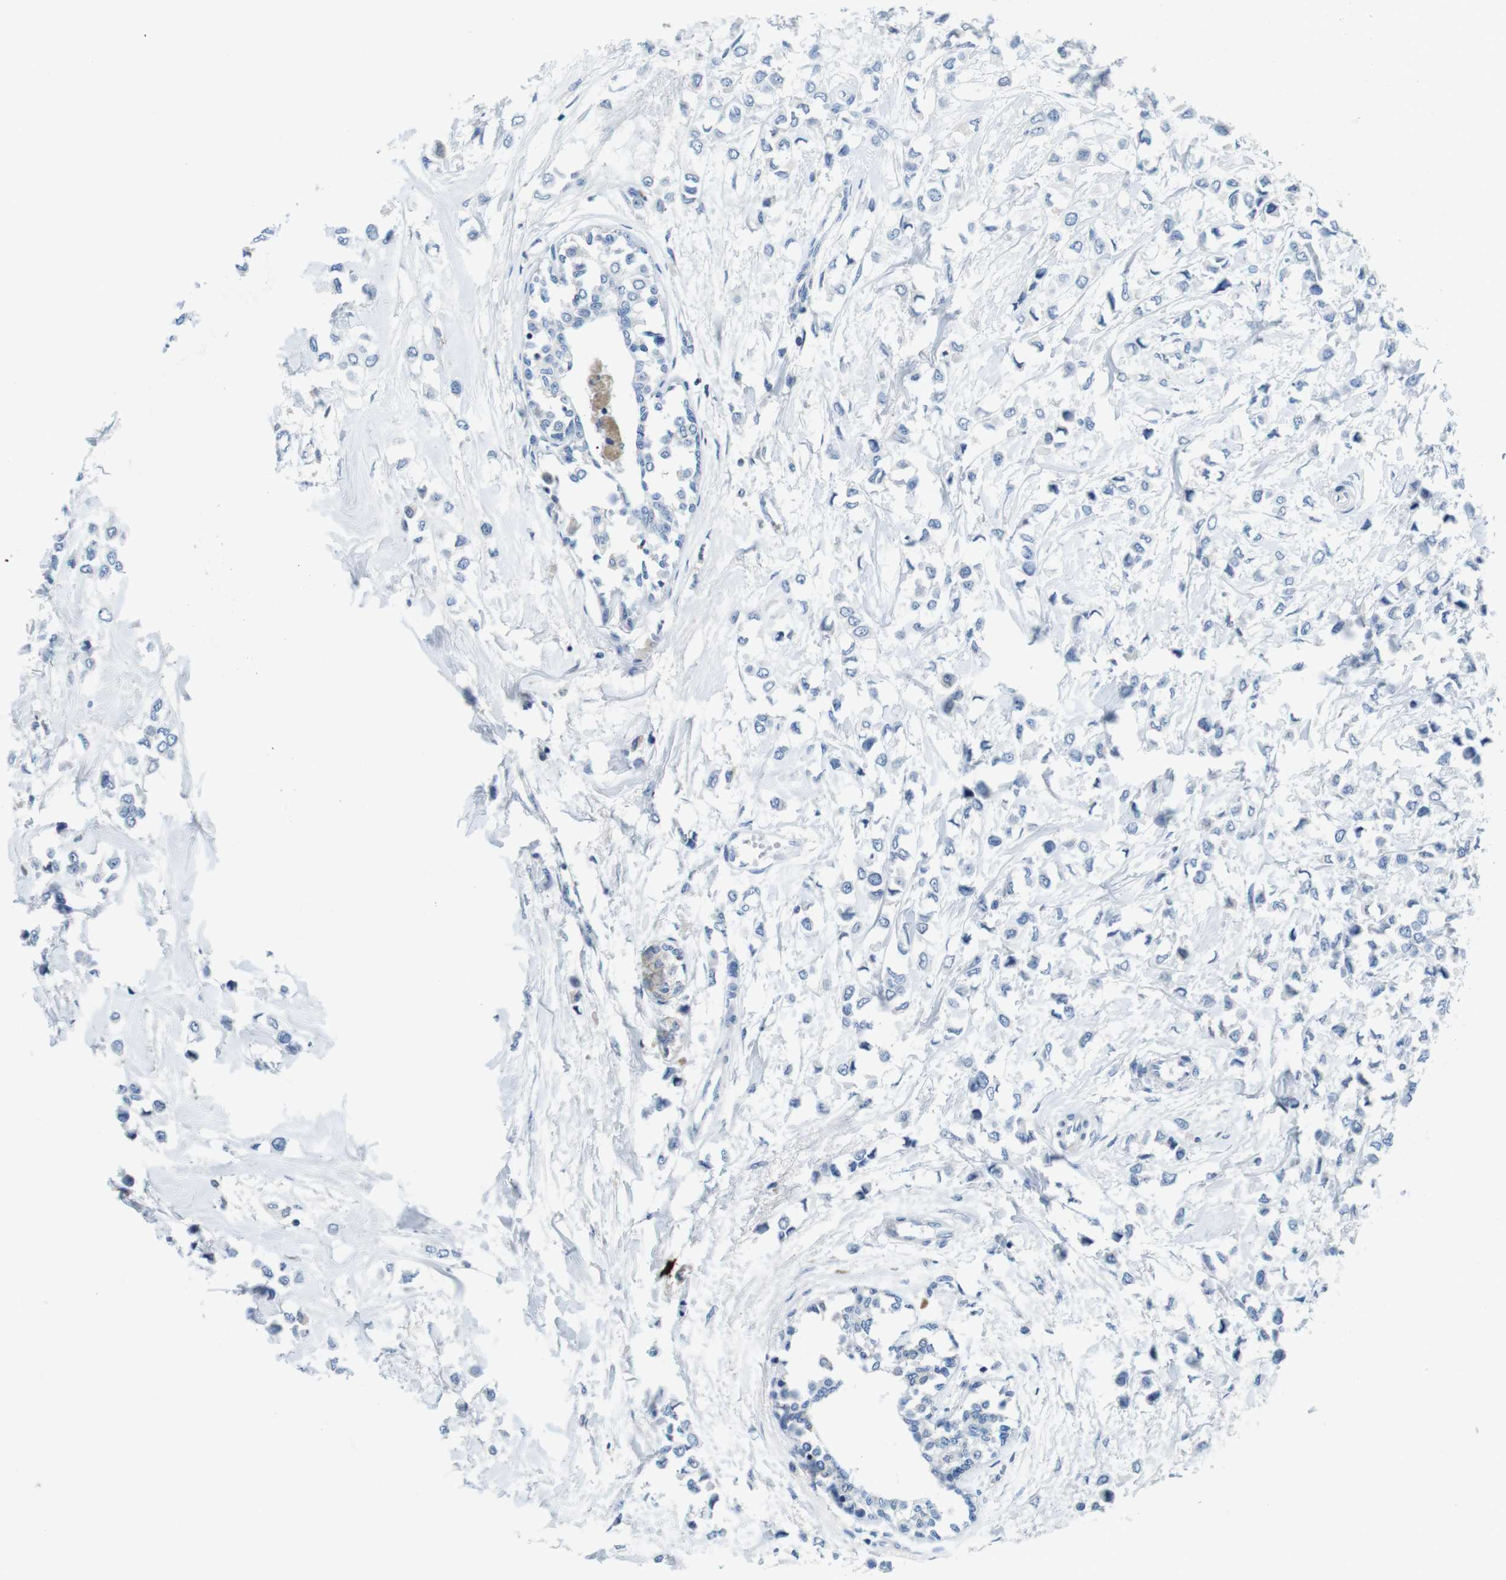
{"staining": {"intensity": "negative", "quantity": "none", "location": "none"}, "tissue": "breast cancer", "cell_type": "Tumor cells", "image_type": "cancer", "snomed": [{"axis": "morphology", "description": "Lobular carcinoma"}, {"axis": "topography", "description": "Breast"}], "caption": "Photomicrograph shows no significant protein expression in tumor cells of breast cancer (lobular carcinoma).", "gene": "IGHD", "patient": {"sex": "female", "age": 51}}